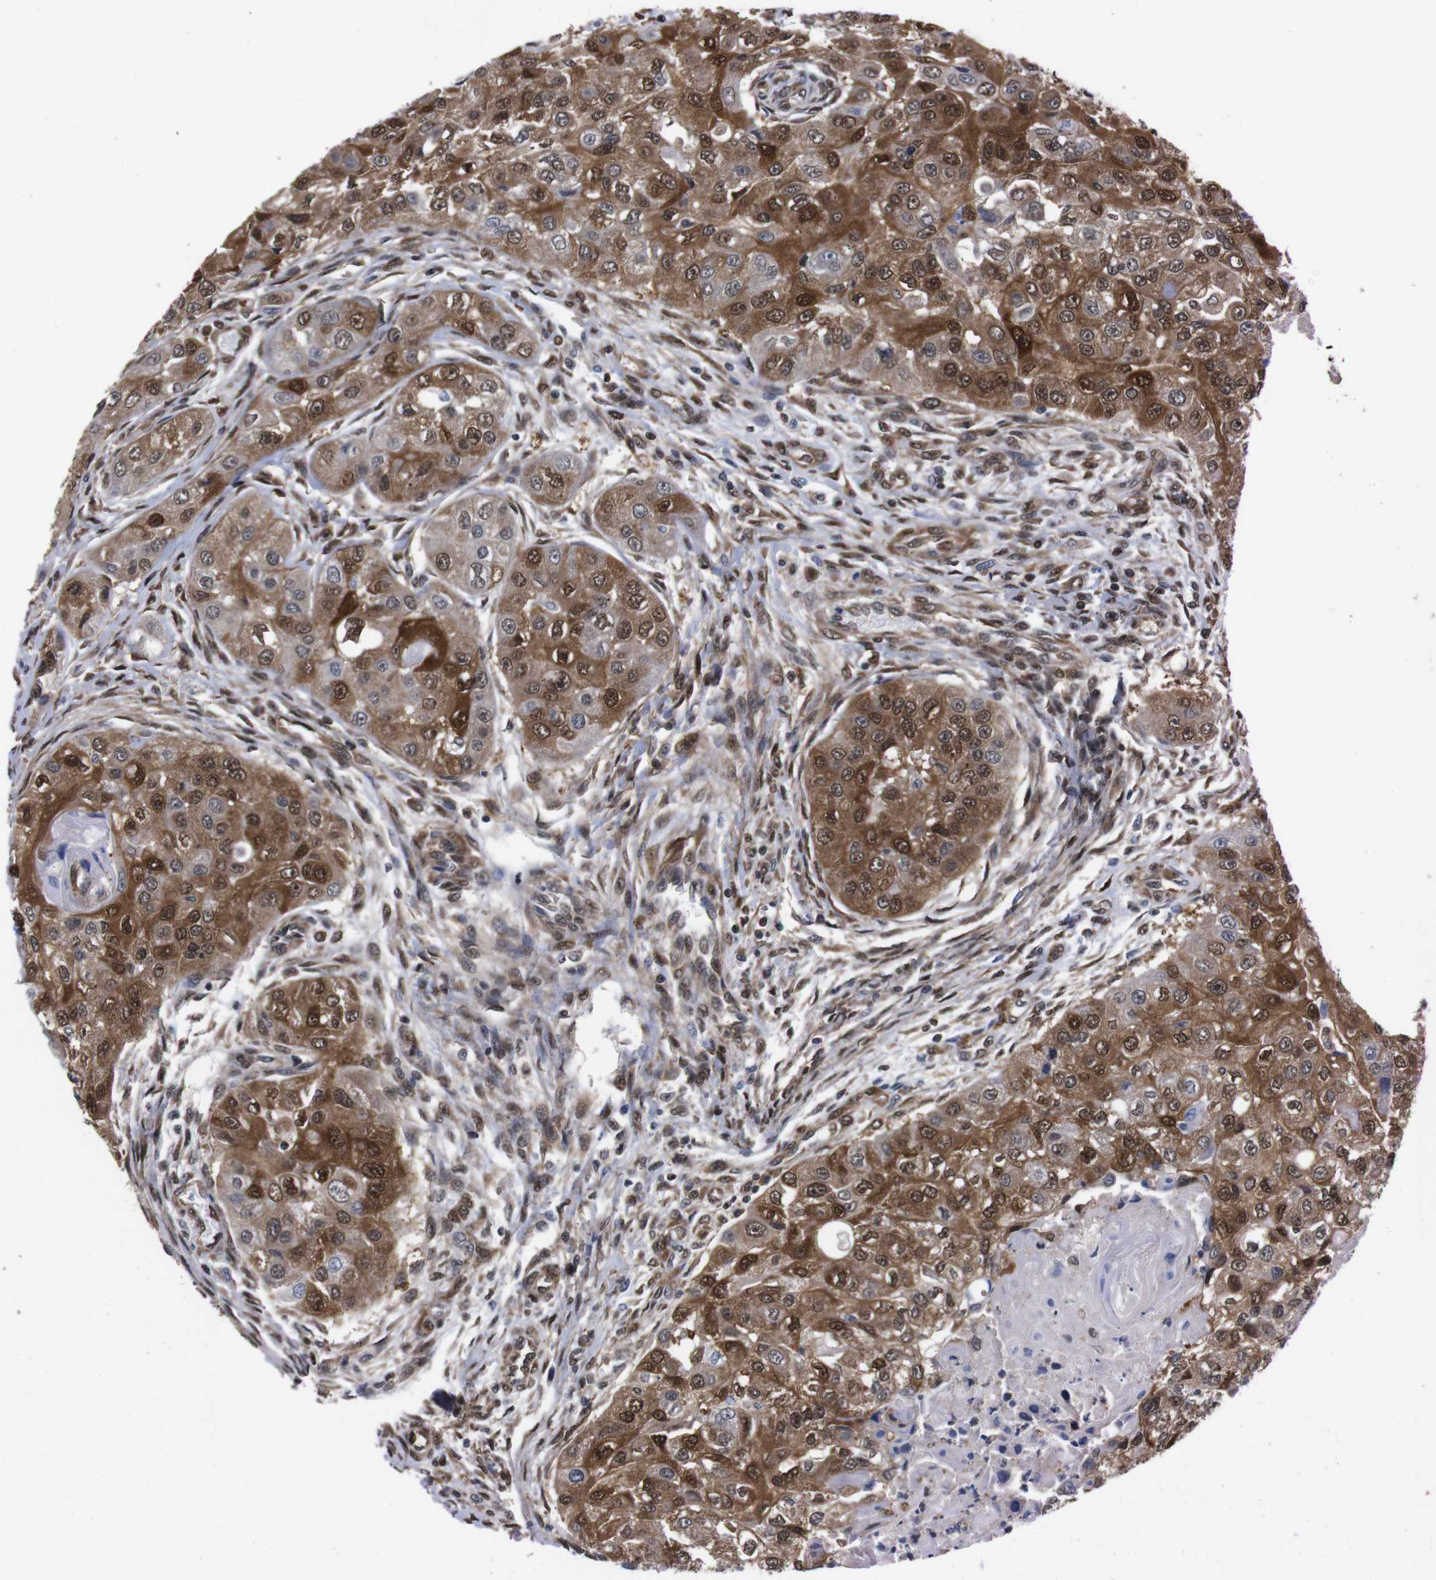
{"staining": {"intensity": "moderate", "quantity": ">75%", "location": "cytoplasmic/membranous,nuclear"}, "tissue": "head and neck cancer", "cell_type": "Tumor cells", "image_type": "cancer", "snomed": [{"axis": "morphology", "description": "Normal tissue, NOS"}, {"axis": "morphology", "description": "Squamous cell carcinoma, NOS"}, {"axis": "topography", "description": "Skeletal muscle"}, {"axis": "topography", "description": "Head-Neck"}], "caption": "Tumor cells reveal medium levels of moderate cytoplasmic/membranous and nuclear expression in approximately >75% of cells in head and neck cancer. (Stains: DAB (3,3'-diaminobenzidine) in brown, nuclei in blue, Microscopy: brightfield microscopy at high magnification).", "gene": "UBQLN2", "patient": {"sex": "male", "age": 51}}